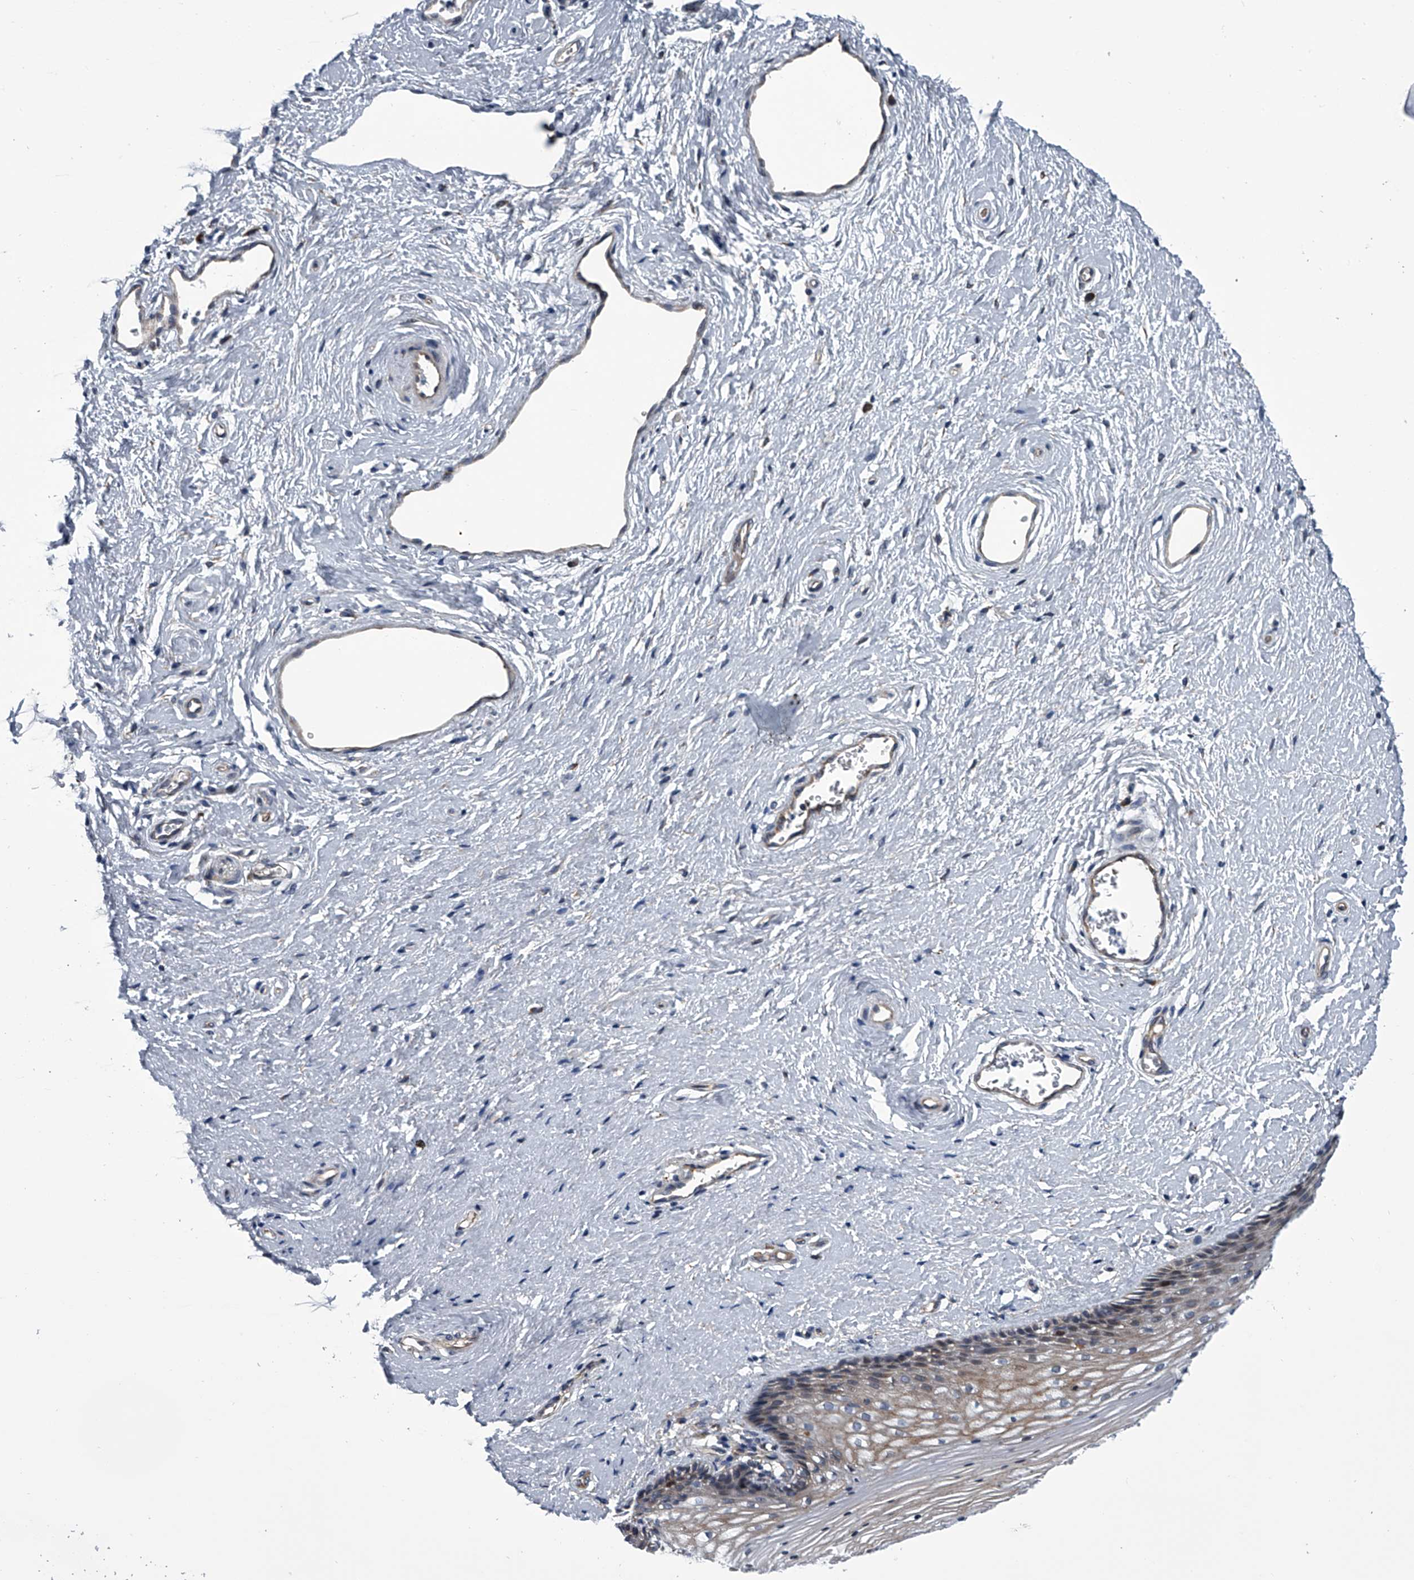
{"staining": {"intensity": "moderate", "quantity": "<25%", "location": "cytoplasmic/membranous,nuclear"}, "tissue": "vagina", "cell_type": "Squamous epithelial cells", "image_type": "normal", "snomed": [{"axis": "morphology", "description": "Normal tissue, NOS"}, {"axis": "topography", "description": "Vagina"}], "caption": "Squamous epithelial cells demonstrate low levels of moderate cytoplasmic/membranous,nuclear staining in about <25% of cells in unremarkable vagina.", "gene": "ABCG1", "patient": {"sex": "female", "age": 46}}